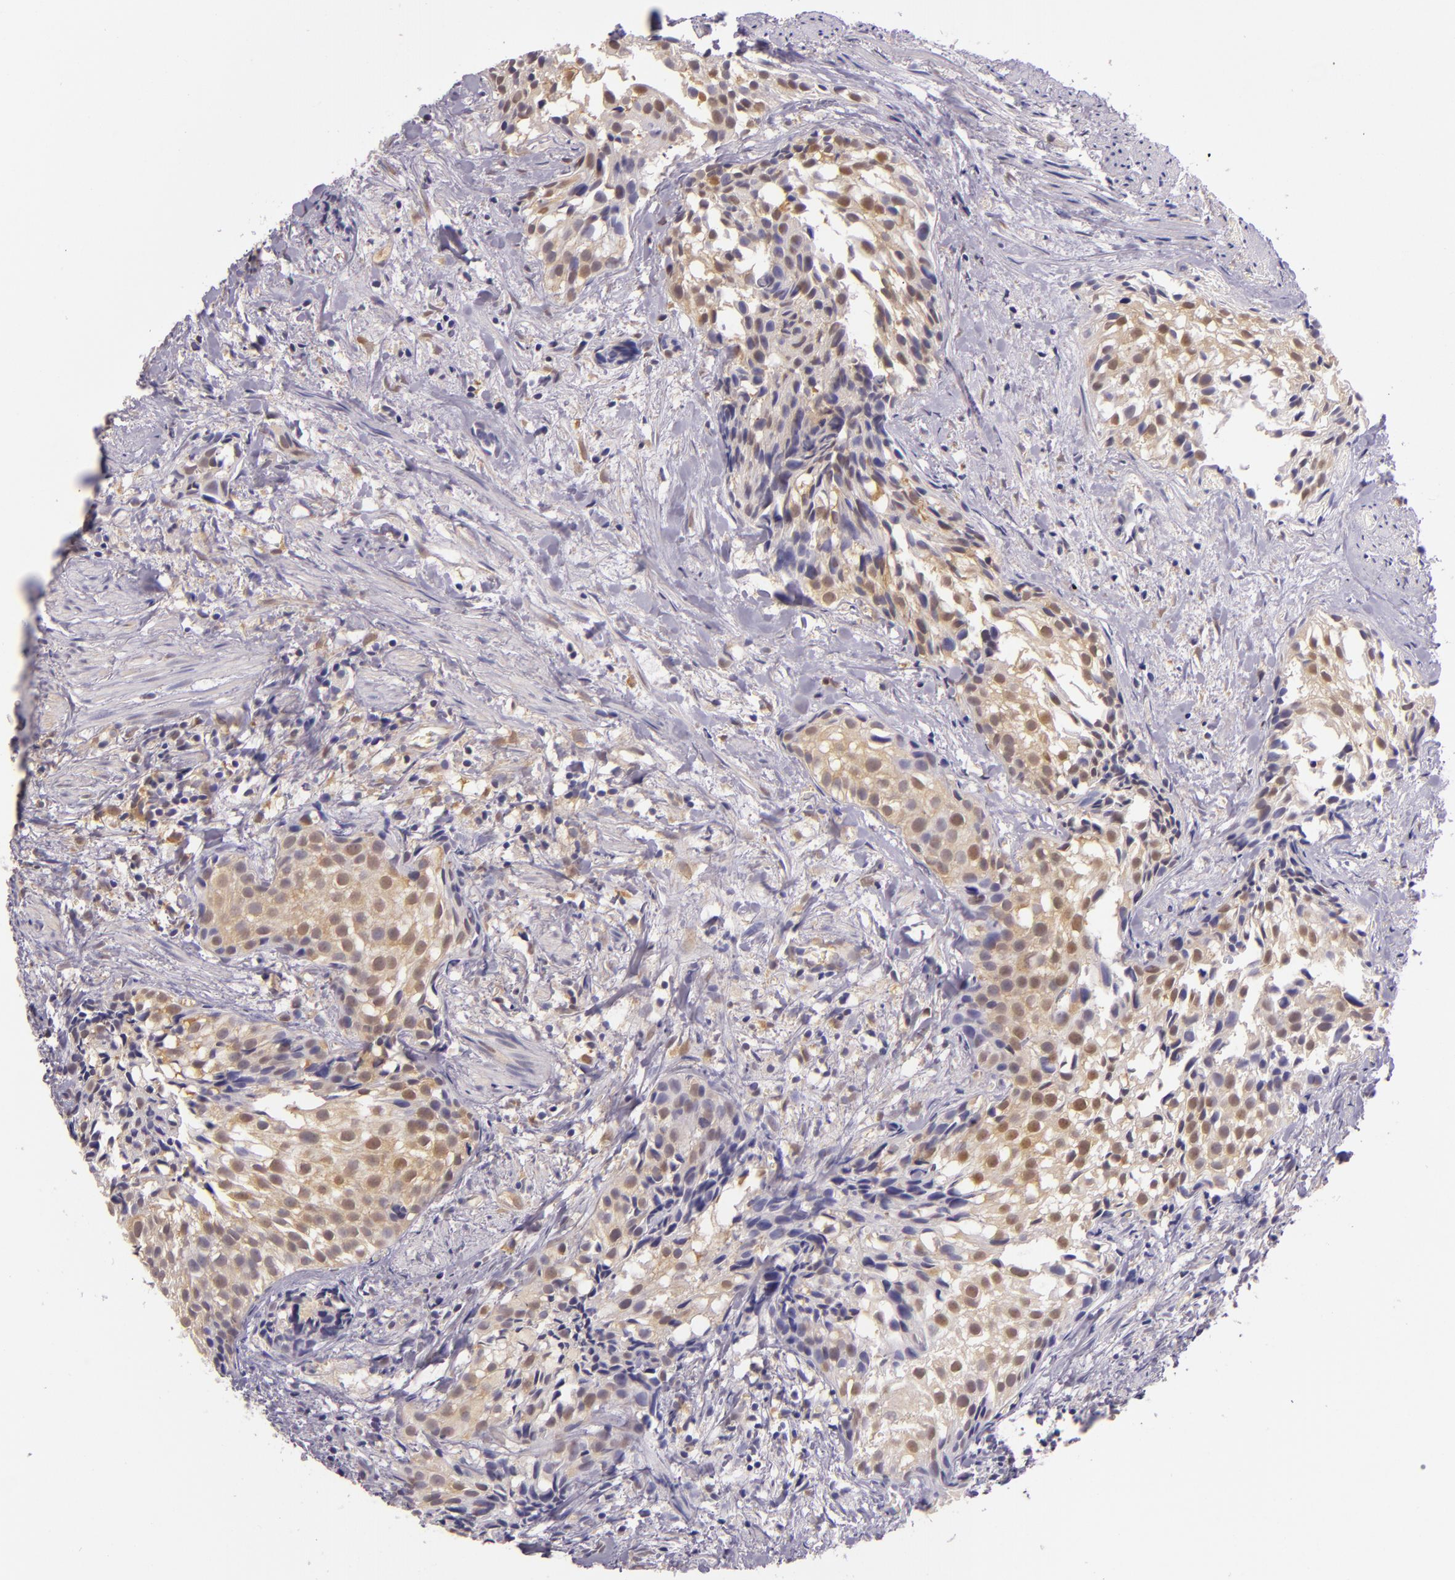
{"staining": {"intensity": "moderate", "quantity": "25%-75%", "location": "cytoplasmic/membranous,nuclear"}, "tissue": "urothelial cancer", "cell_type": "Tumor cells", "image_type": "cancer", "snomed": [{"axis": "morphology", "description": "Urothelial carcinoma, High grade"}, {"axis": "topography", "description": "Urinary bladder"}], "caption": "This is an image of immunohistochemistry (IHC) staining of urothelial carcinoma (high-grade), which shows moderate staining in the cytoplasmic/membranous and nuclear of tumor cells.", "gene": "HSPA8", "patient": {"sex": "female", "age": 78}}